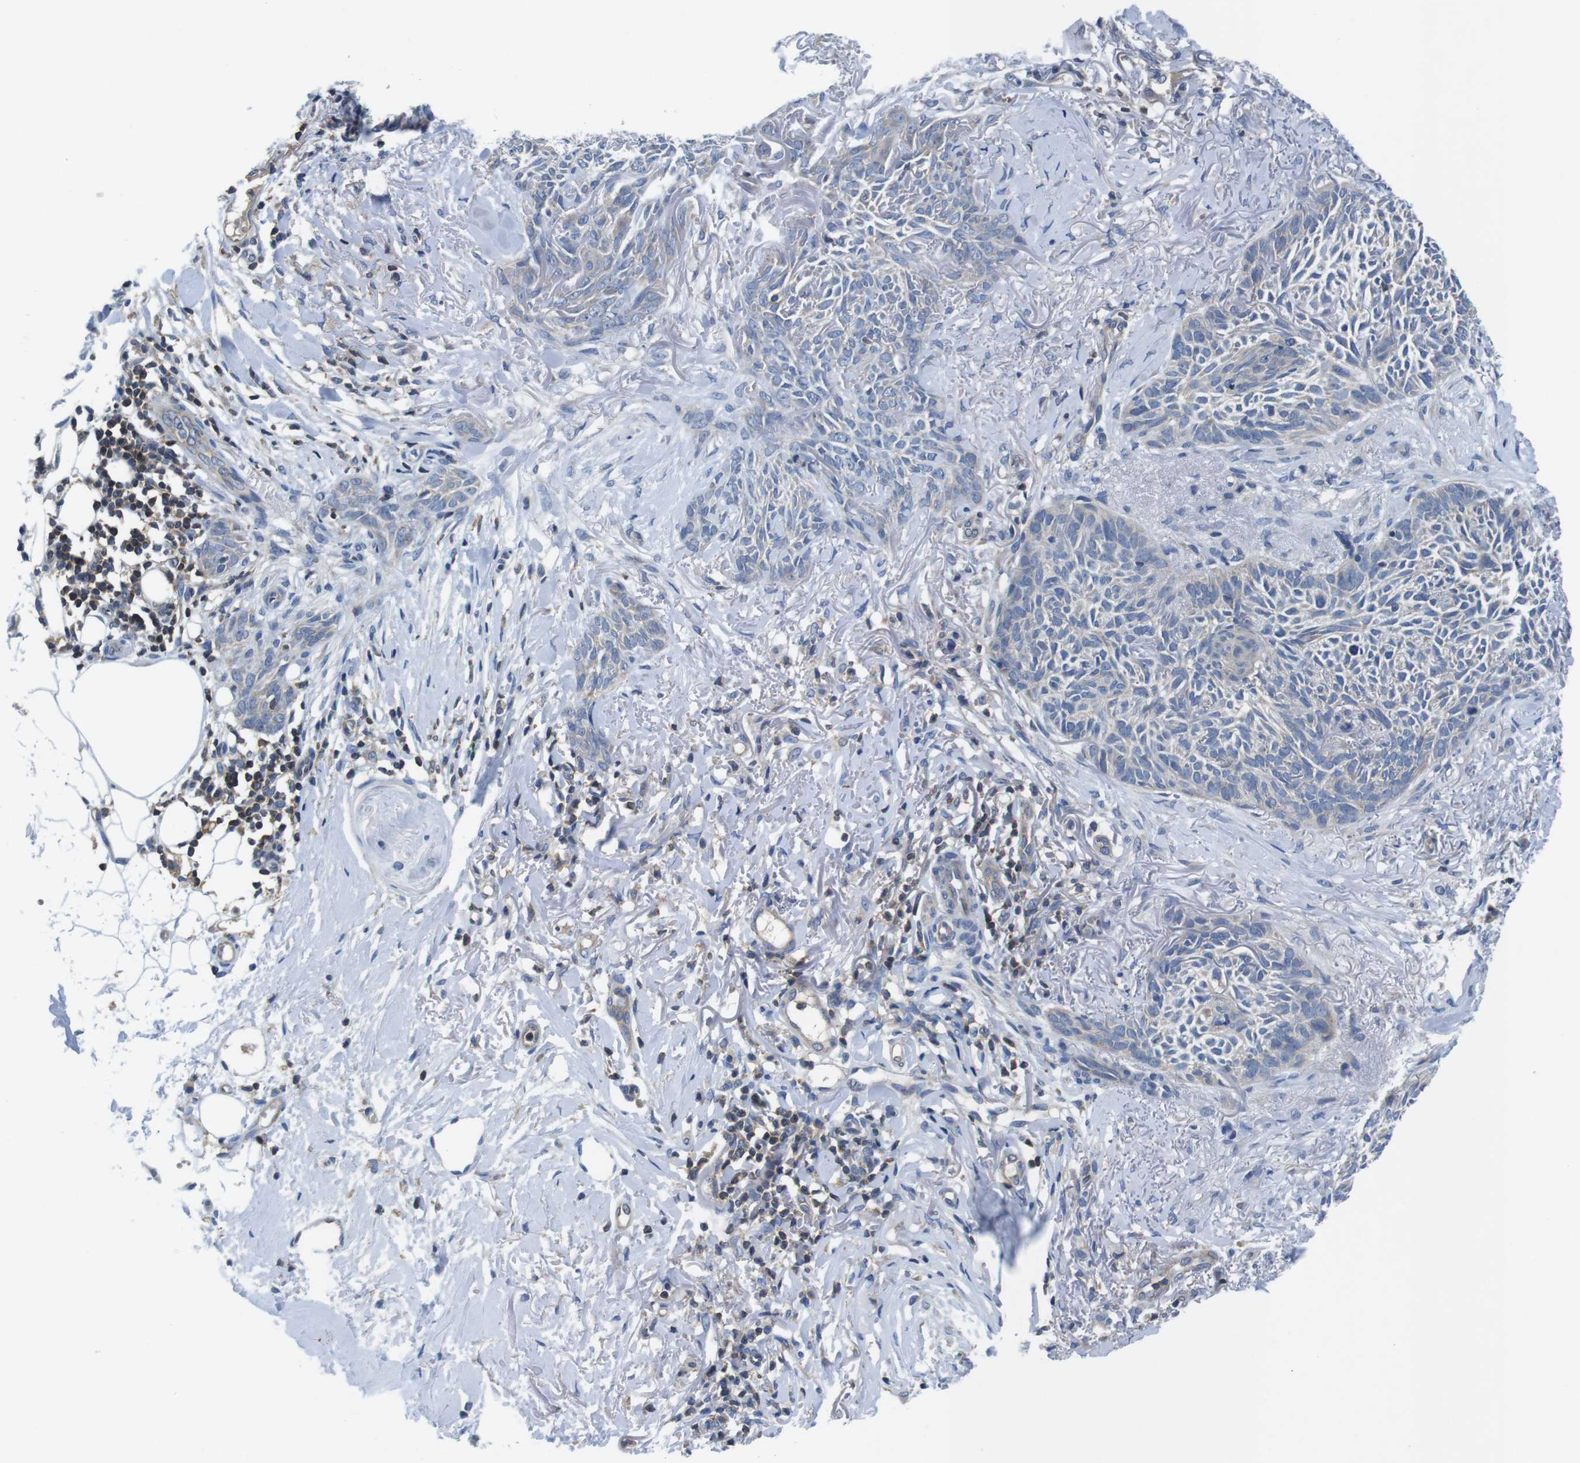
{"staining": {"intensity": "negative", "quantity": "none", "location": "none"}, "tissue": "skin cancer", "cell_type": "Tumor cells", "image_type": "cancer", "snomed": [{"axis": "morphology", "description": "Basal cell carcinoma"}, {"axis": "topography", "description": "Skin"}], "caption": "Tumor cells are negative for brown protein staining in skin basal cell carcinoma. Brightfield microscopy of immunohistochemistry stained with DAB (brown) and hematoxylin (blue), captured at high magnification.", "gene": "PIK3CD", "patient": {"sex": "female", "age": 84}}